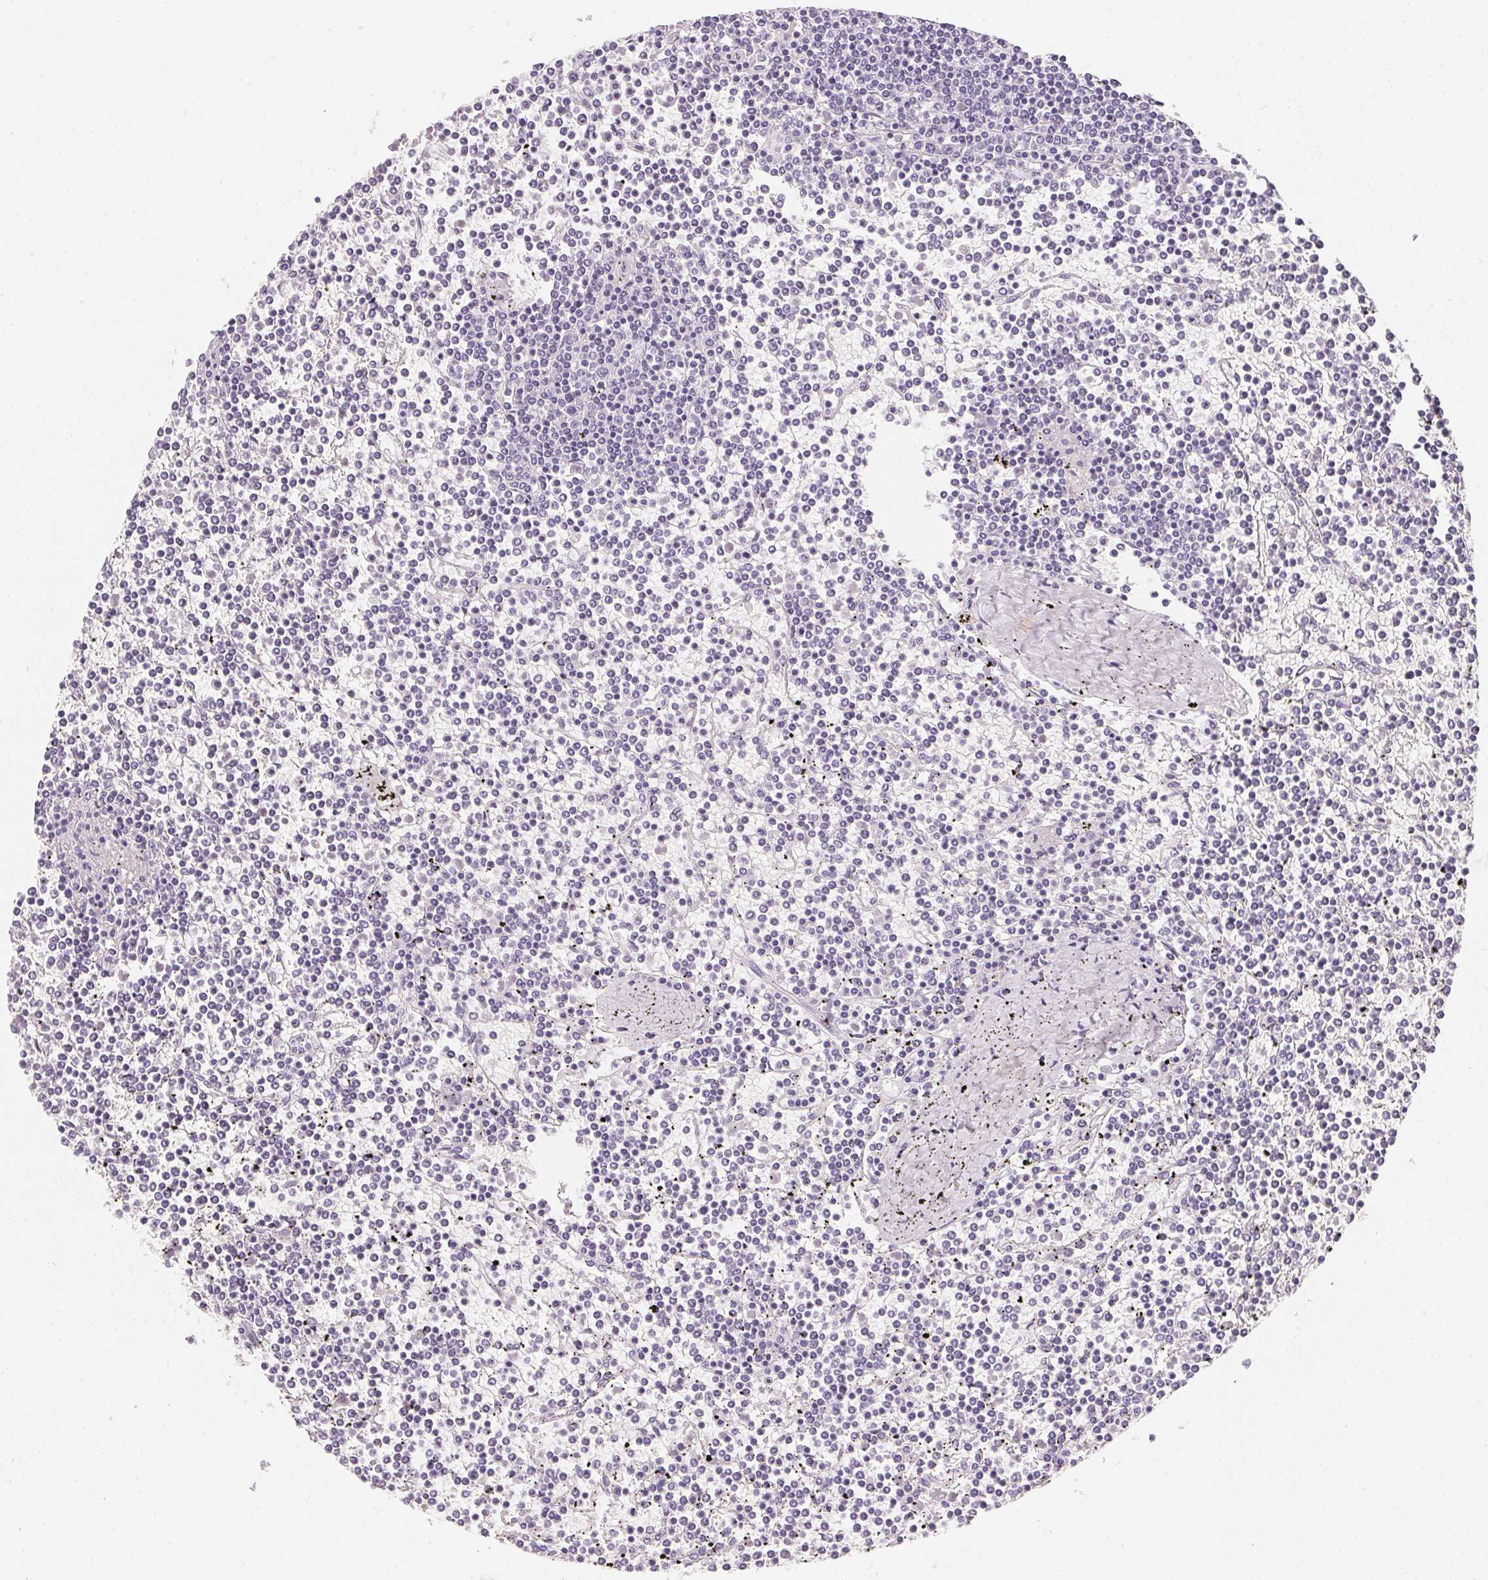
{"staining": {"intensity": "negative", "quantity": "none", "location": "none"}, "tissue": "lymphoma", "cell_type": "Tumor cells", "image_type": "cancer", "snomed": [{"axis": "morphology", "description": "Malignant lymphoma, non-Hodgkin's type, Low grade"}, {"axis": "topography", "description": "Spleen"}], "caption": "High power microscopy photomicrograph of an immunohistochemistry image of lymphoma, revealing no significant expression in tumor cells.", "gene": "ACP3", "patient": {"sex": "female", "age": 19}}